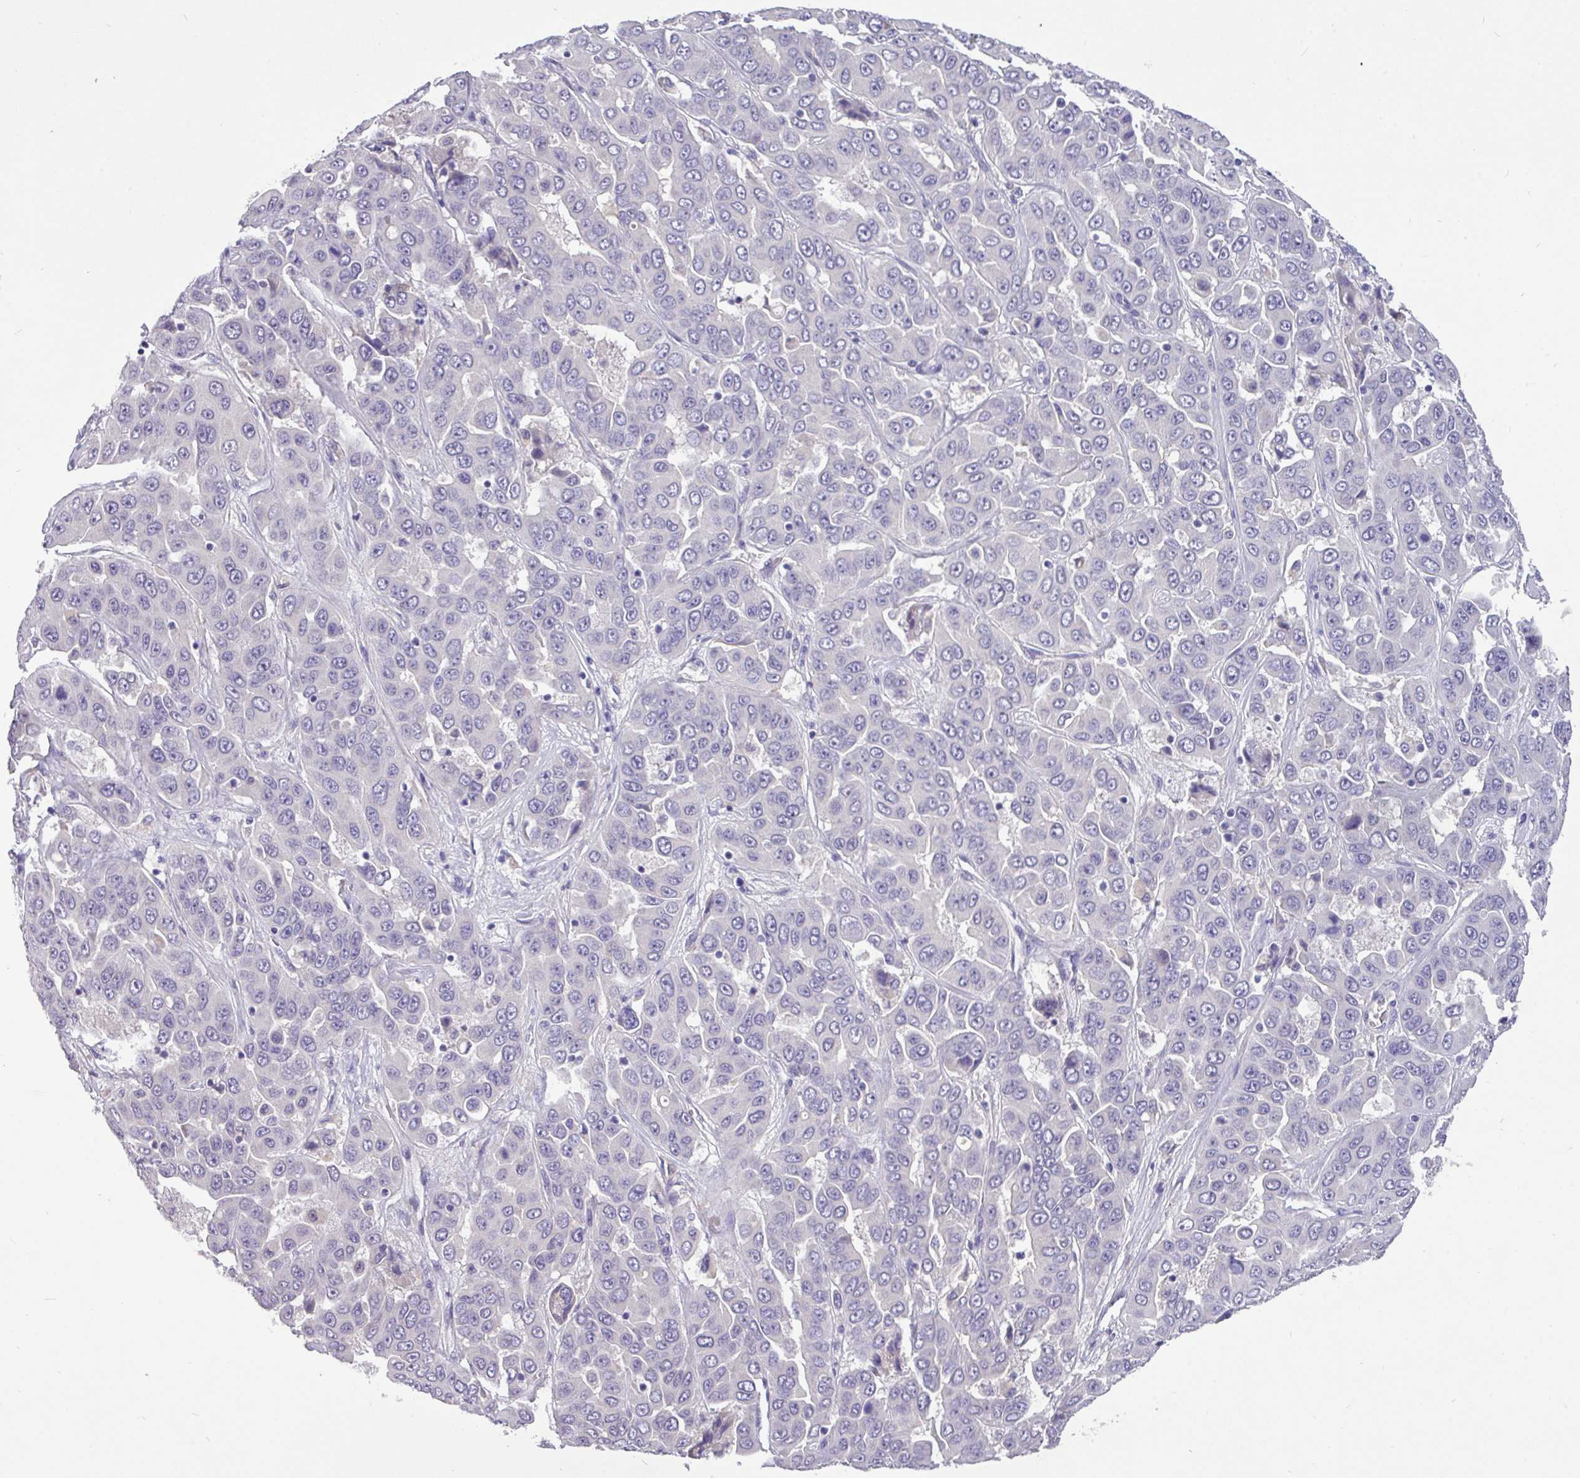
{"staining": {"intensity": "negative", "quantity": "none", "location": "none"}, "tissue": "liver cancer", "cell_type": "Tumor cells", "image_type": "cancer", "snomed": [{"axis": "morphology", "description": "Cholangiocarcinoma"}, {"axis": "topography", "description": "Liver"}], "caption": "DAB immunohistochemical staining of human liver cancer (cholangiocarcinoma) reveals no significant expression in tumor cells.", "gene": "PAX8", "patient": {"sex": "female", "age": 52}}